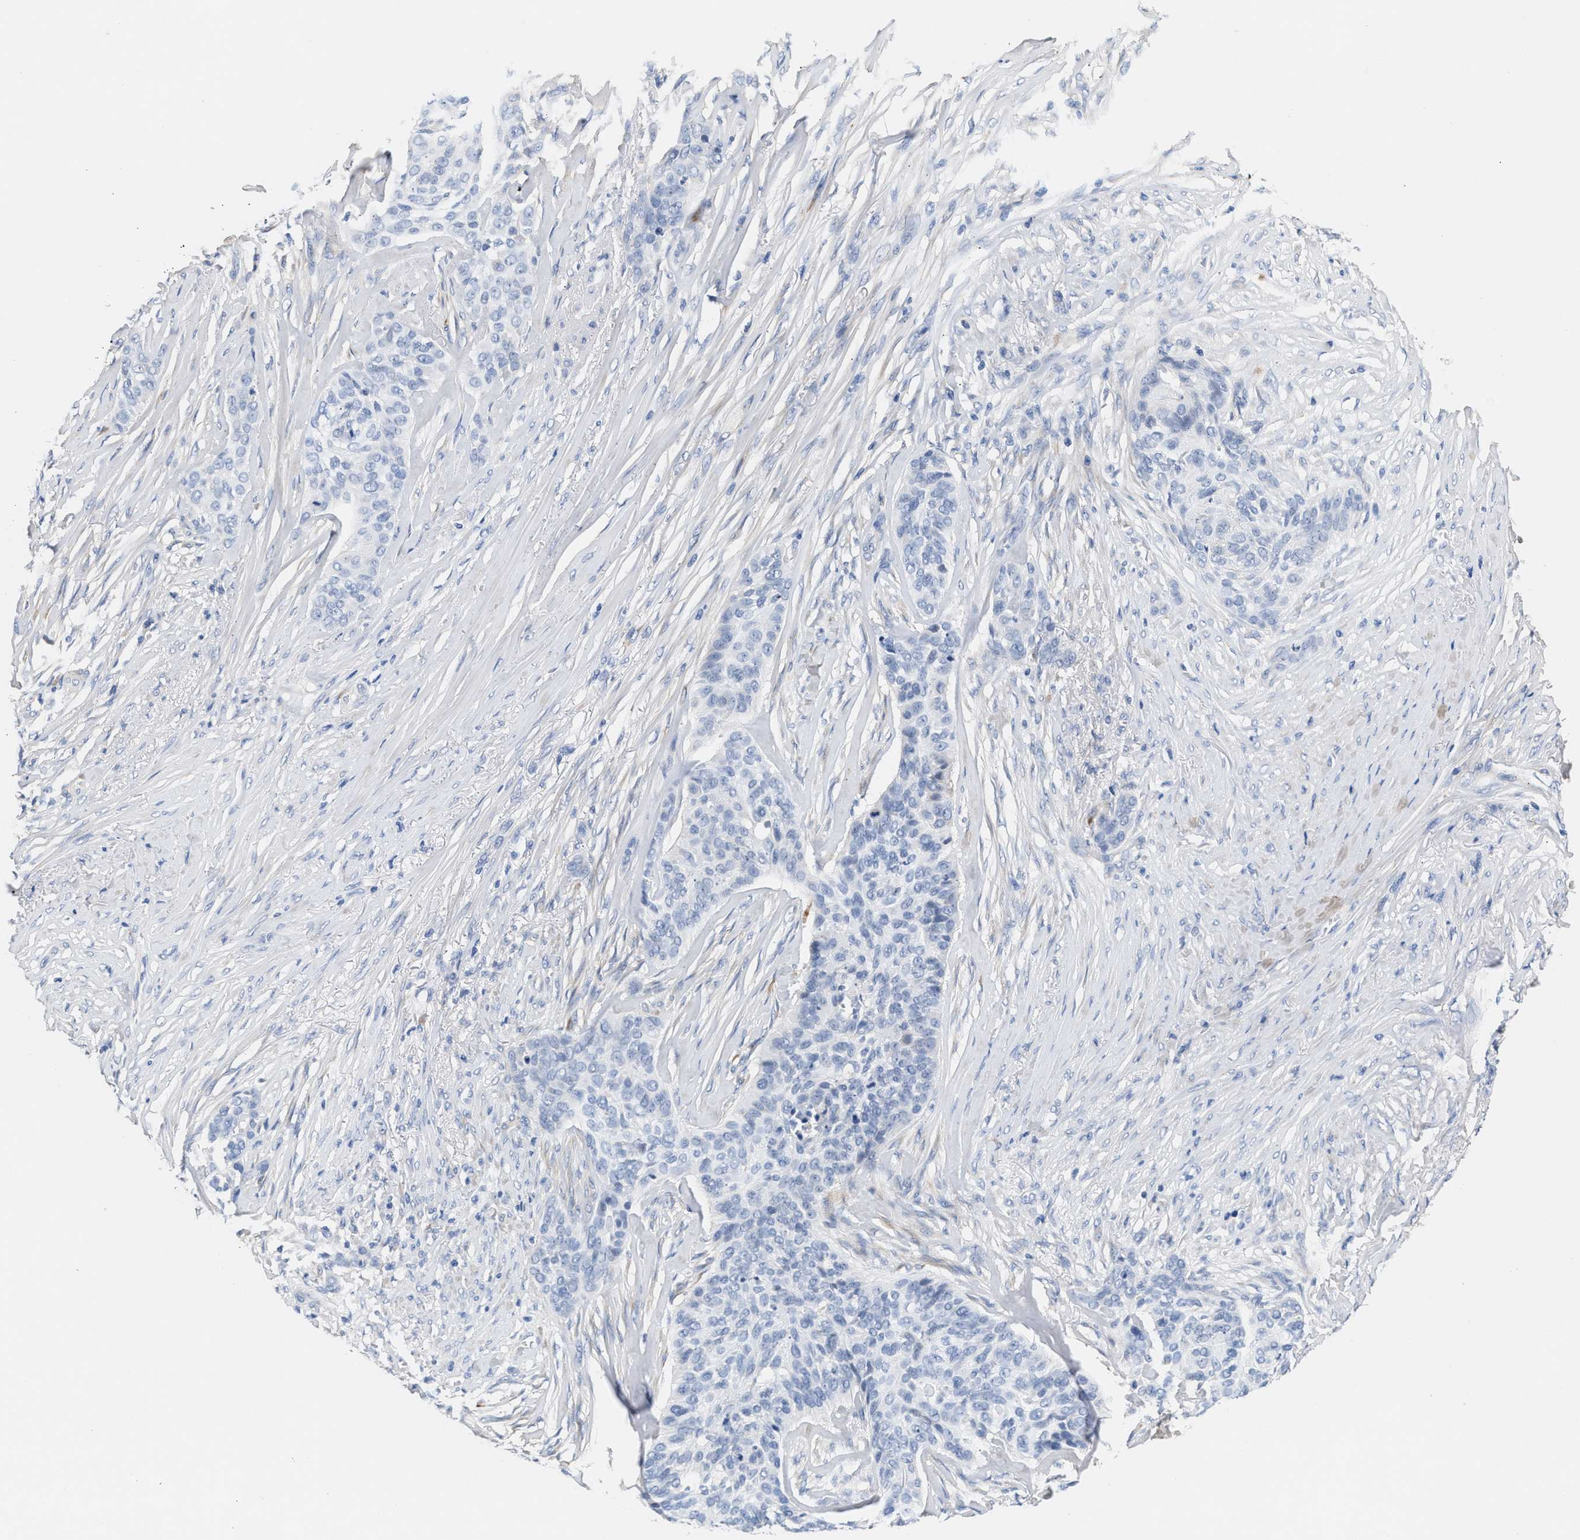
{"staining": {"intensity": "negative", "quantity": "none", "location": "none"}, "tissue": "skin cancer", "cell_type": "Tumor cells", "image_type": "cancer", "snomed": [{"axis": "morphology", "description": "Basal cell carcinoma"}, {"axis": "topography", "description": "Skin"}], "caption": "Skin basal cell carcinoma was stained to show a protein in brown. There is no significant expression in tumor cells.", "gene": "ACTL7B", "patient": {"sex": "male", "age": 85}}